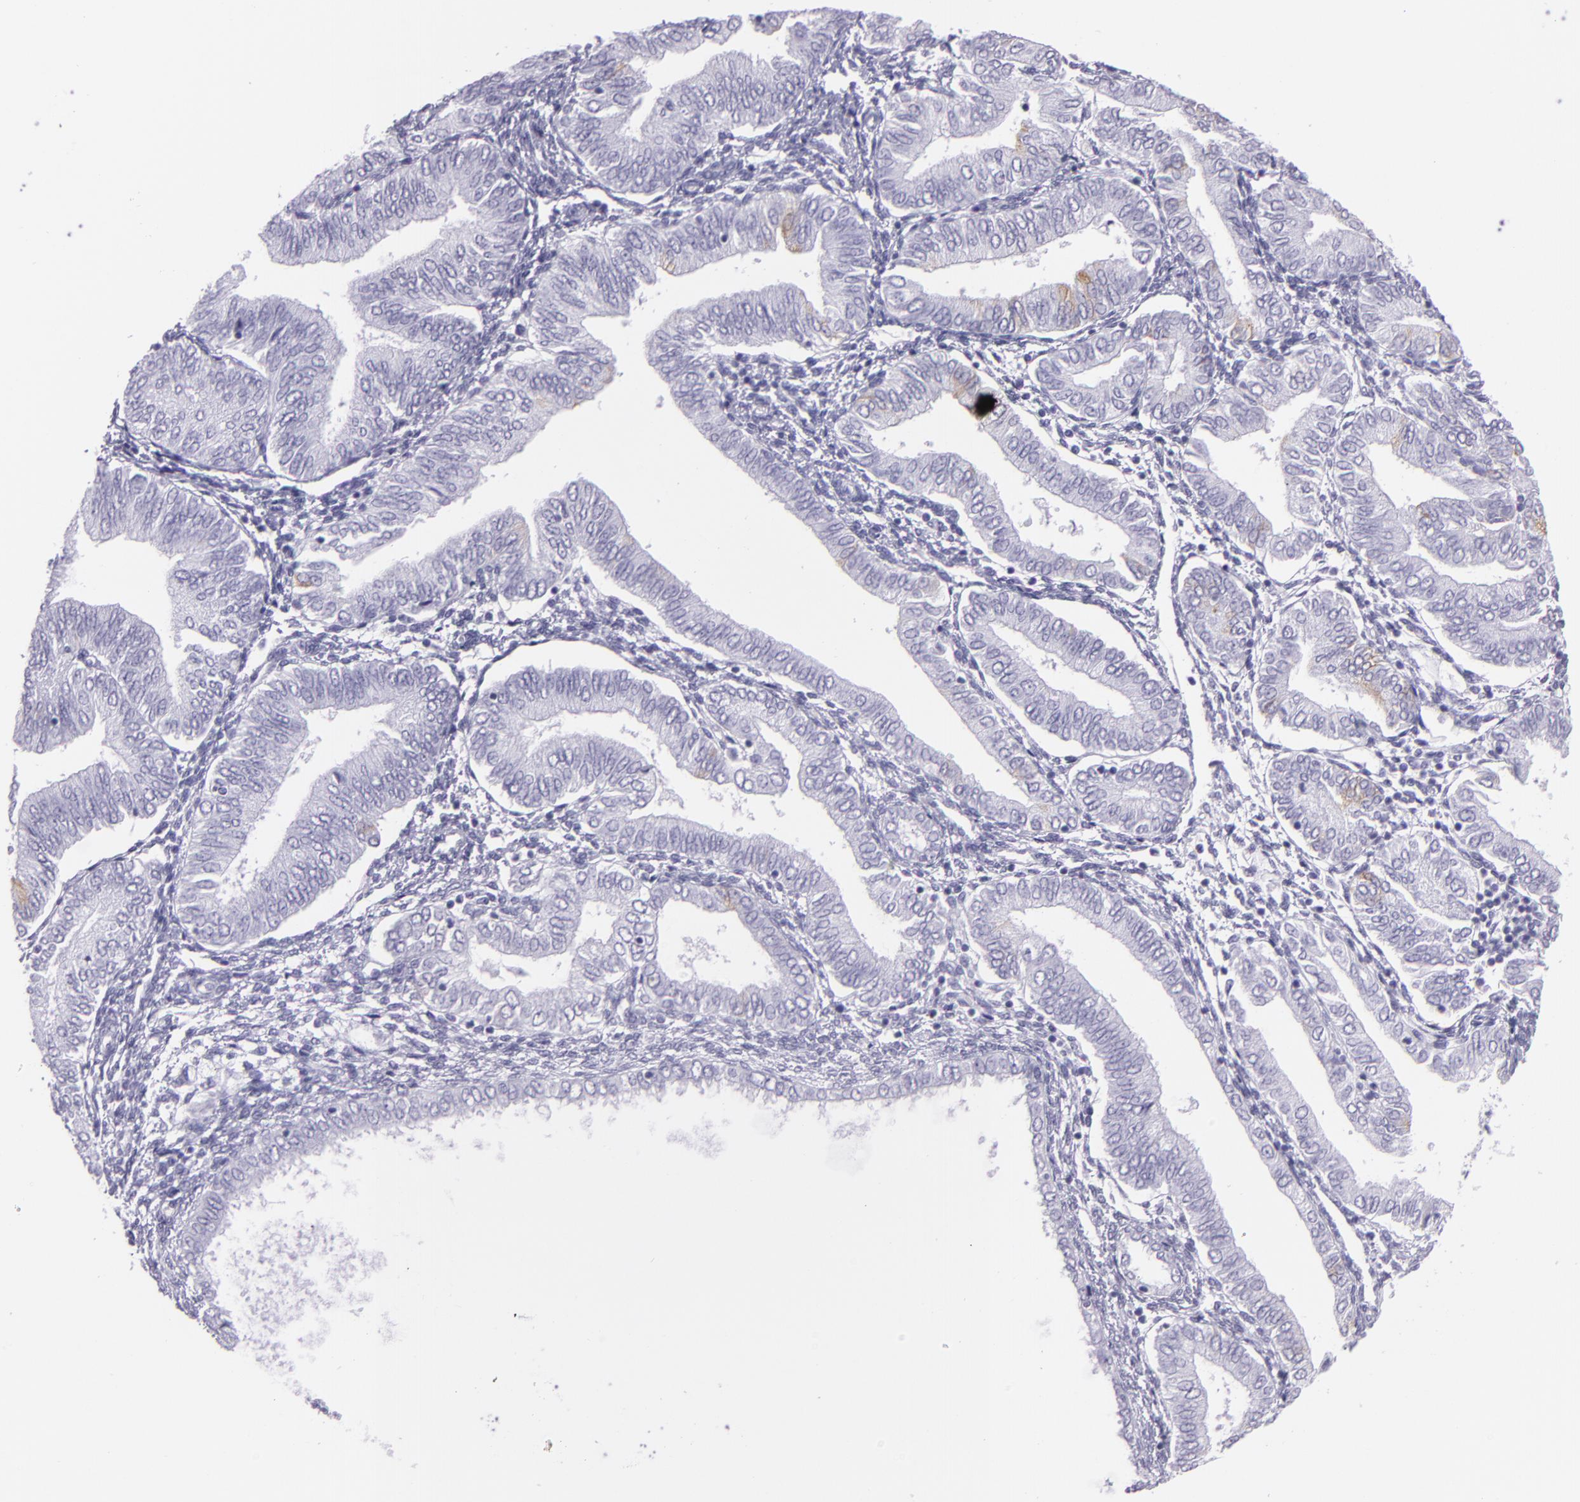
{"staining": {"intensity": "negative", "quantity": "none", "location": "none"}, "tissue": "endometrial cancer", "cell_type": "Tumor cells", "image_type": "cancer", "snomed": [{"axis": "morphology", "description": "Adenocarcinoma, NOS"}, {"axis": "topography", "description": "Endometrium"}], "caption": "An immunohistochemistry (IHC) image of endometrial cancer is shown. There is no staining in tumor cells of endometrial cancer. Brightfield microscopy of immunohistochemistry stained with DAB (3,3'-diaminobenzidine) (brown) and hematoxylin (blue), captured at high magnification.", "gene": "MUC6", "patient": {"sex": "female", "age": 51}}